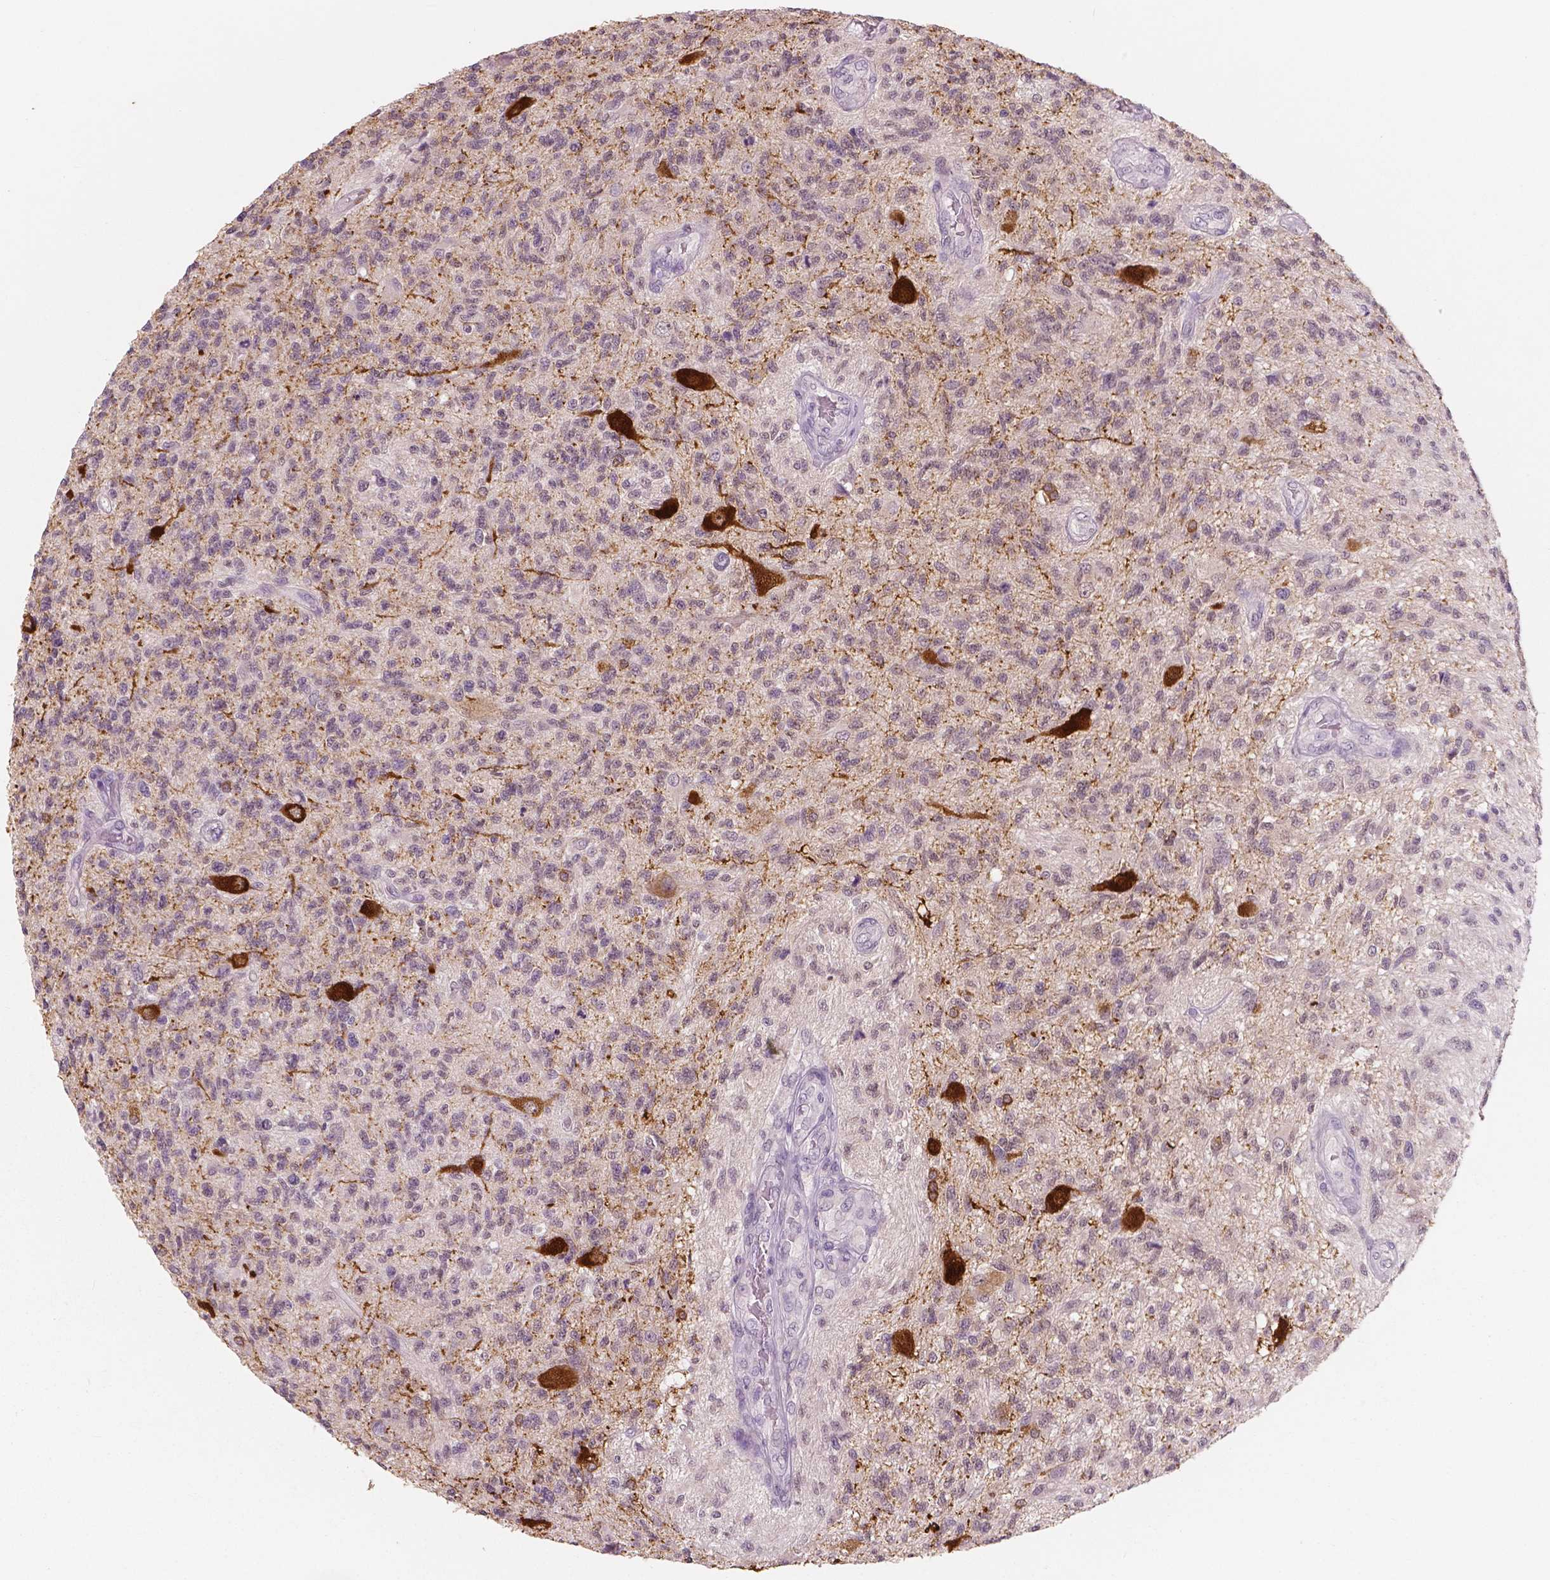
{"staining": {"intensity": "weak", "quantity": "<25%", "location": "cytoplasmic/membranous"}, "tissue": "glioma", "cell_type": "Tumor cells", "image_type": "cancer", "snomed": [{"axis": "morphology", "description": "Glioma, malignant, High grade"}, {"axis": "topography", "description": "Brain"}], "caption": "This photomicrograph is of glioma stained with IHC to label a protein in brown with the nuclei are counter-stained blue. There is no positivity in tumor cells.", "gene": "NECAB1", "patient": {"sex": "male", "age": 56}}